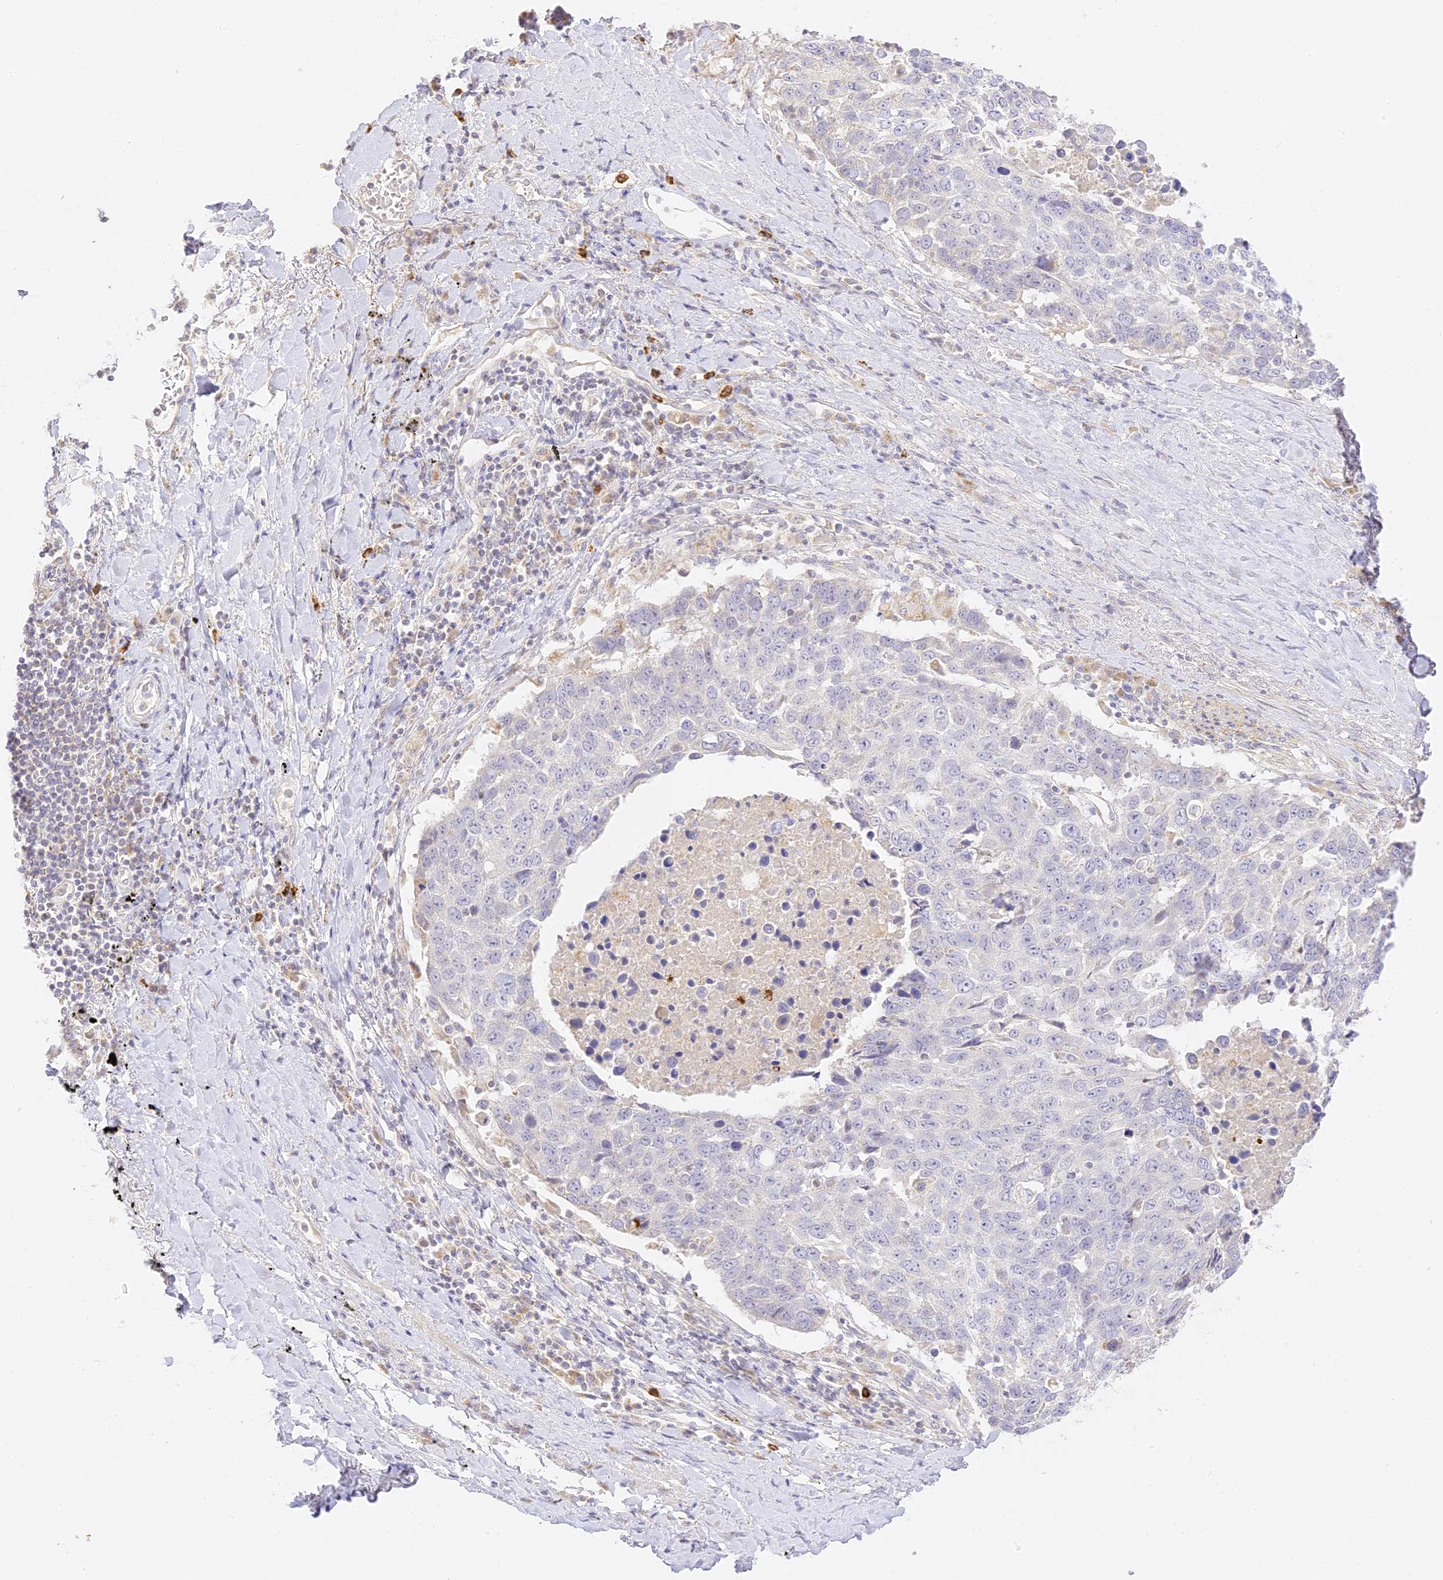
{"staining": {"intensity": "negative", "quantity": "none", "location": "none"}, "tissue": "lung cancer", "cell_type": "Tumor cells", "image_type": "cancer", "snomed": [{"axis": "morphology", "description": "Squamous cell carcinoma, NOS"}, {"axis": "topography", "description": "Lung"}], "caption": "IHC photomicrograph of squamous cell carcinoma (lung) stained for a protein (brown), which exhibits no expression in tumor cells.", "gene": "LRRC15", "patient": {"sex": "male", "age": 66}}